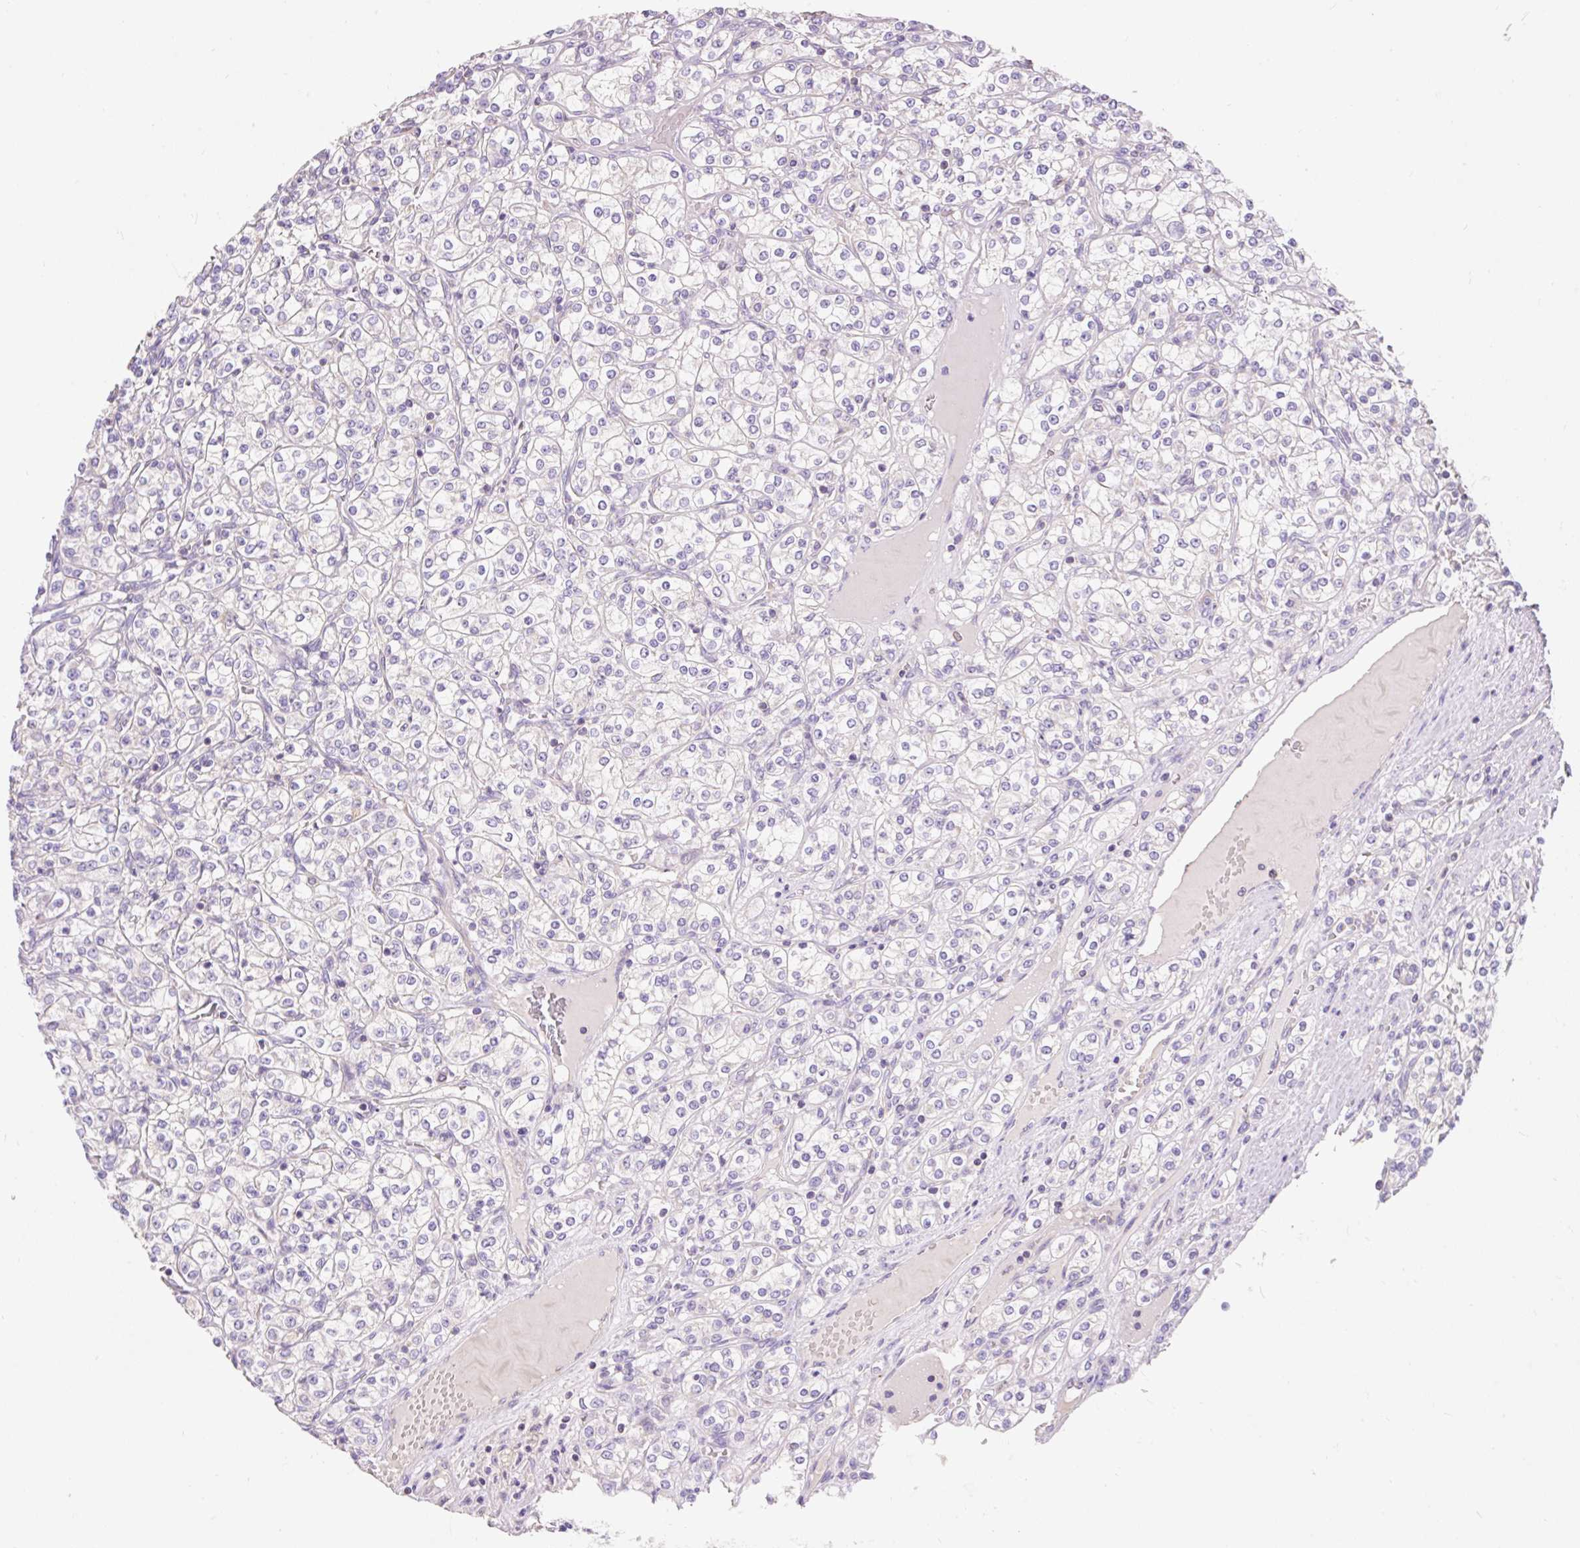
{"staining": {"intensity": "negative", "quantity": "none", "location": "none"}, "tissue": "renal cancer", "cell_type": "Tumor cells", "image_type": "cancer", "snomed": [{"axis": "morphology", "description": "Adenocarcinoma, NOS"}, {"axis": "topography", "description": "Kidney"}], "caption": "IHC of human renal adenocarcinoma shows no staining in tumor cells. (Brightfield microscopy of DAB IHC at high magnification).", "gene": "PMAIP1", "patient": {"sex": "male", "age": 77}}